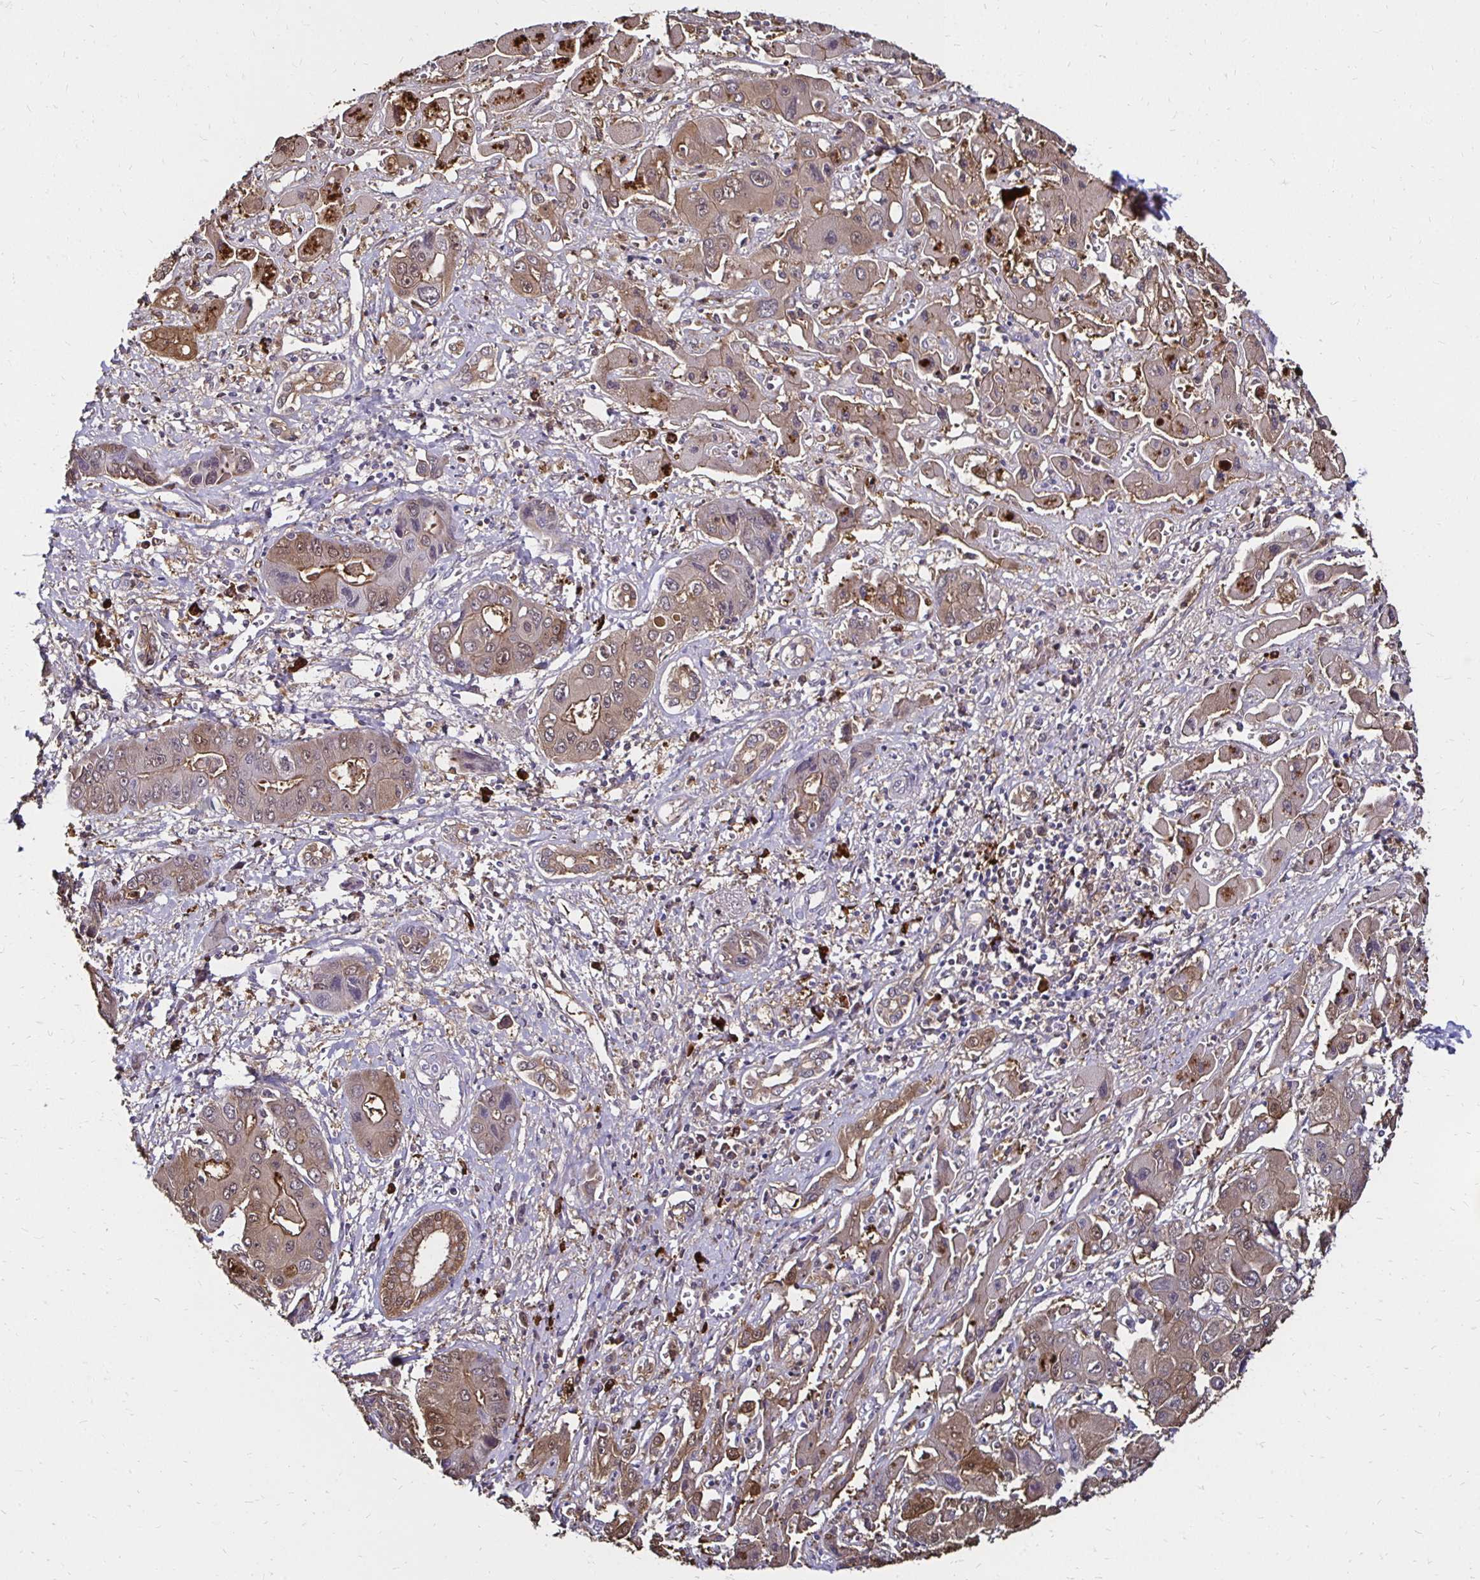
{"staining": {"intensity": "weak", "quantity": "25%-75%", "location": "cytoplasmic/membranous"}, "tissue": "liver cancer", "cell_type": "Tumor cells", "image_type": "cancer", "snomed": [{"axis": "morphology", "description": "Cholangiocarcinoma"}, {"axis": "topography", "description": "Liver"}], "caption": "Immunohistochemical staining of cholangiocarcinoma (liver) exhibits weak cytoplasmic/membranous protein expression in about 25%-75% of tumor cells. The staining is performed using DAB (3,3'-diaminobenzidine) brown chromogen to label protein expression. The nuclei are counter-stained blue using hematoxylin.", "gene": "TXN", "patient": {"sex": "male", "age": 67}}